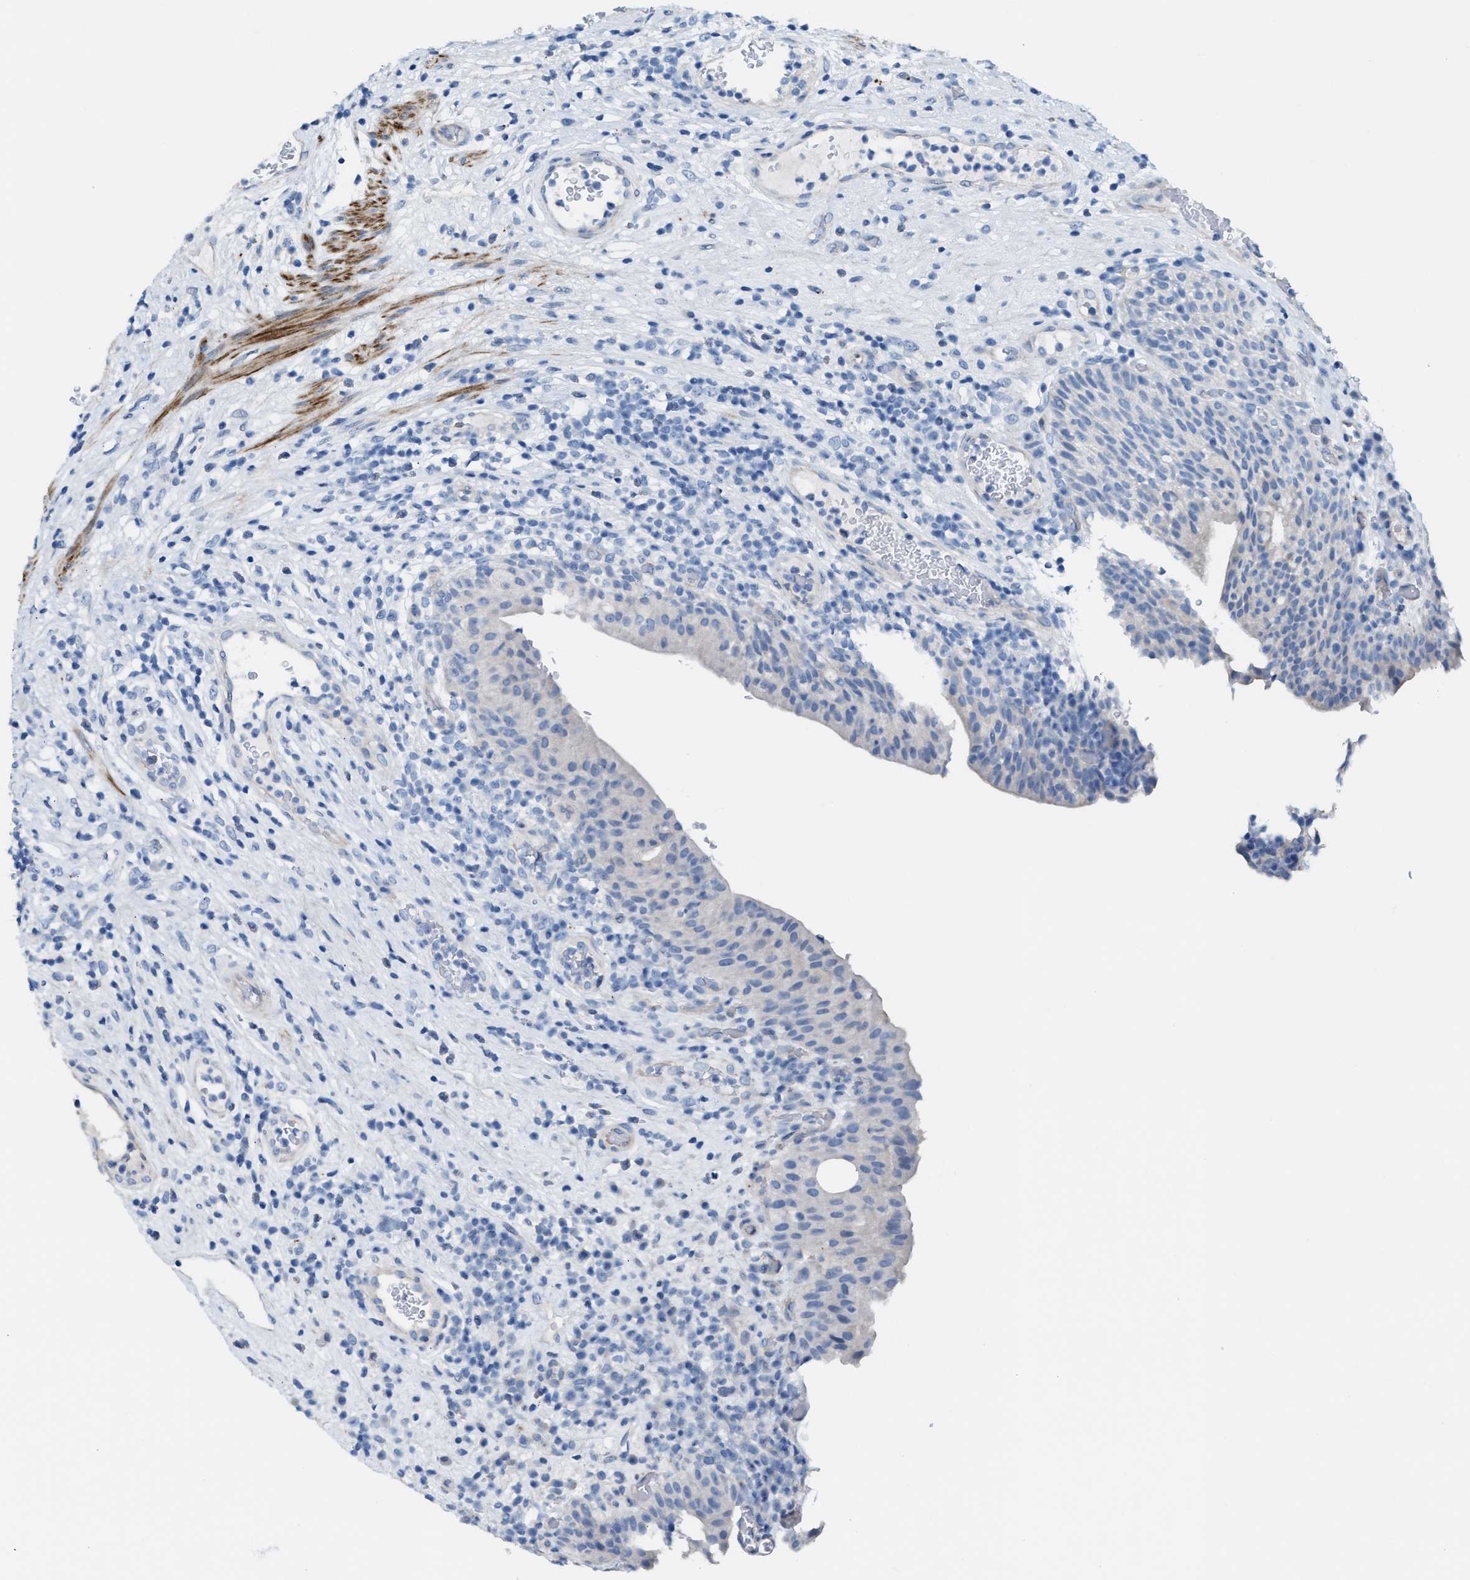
{"staining": {"intensity": "negative", "quantity": "none", "location": "none"}, "tissue": "urothelial cancer", "cell_type": "Tumor cells", "image_type": "cancer", "snomed": [{"axis": "morphology", "description": "Urothelial carcinoma, High grade"}, {"axis": "topography", "description": "Urinary bladder"}], "caption": "A high-resolution image shows immunohistochemistry staining of urothelial carcinoma (high-grade), which exhibits no significant positivity in tumor cells.", "gene": "MPP3", "patient": {"sex": "male", "age": 74}}